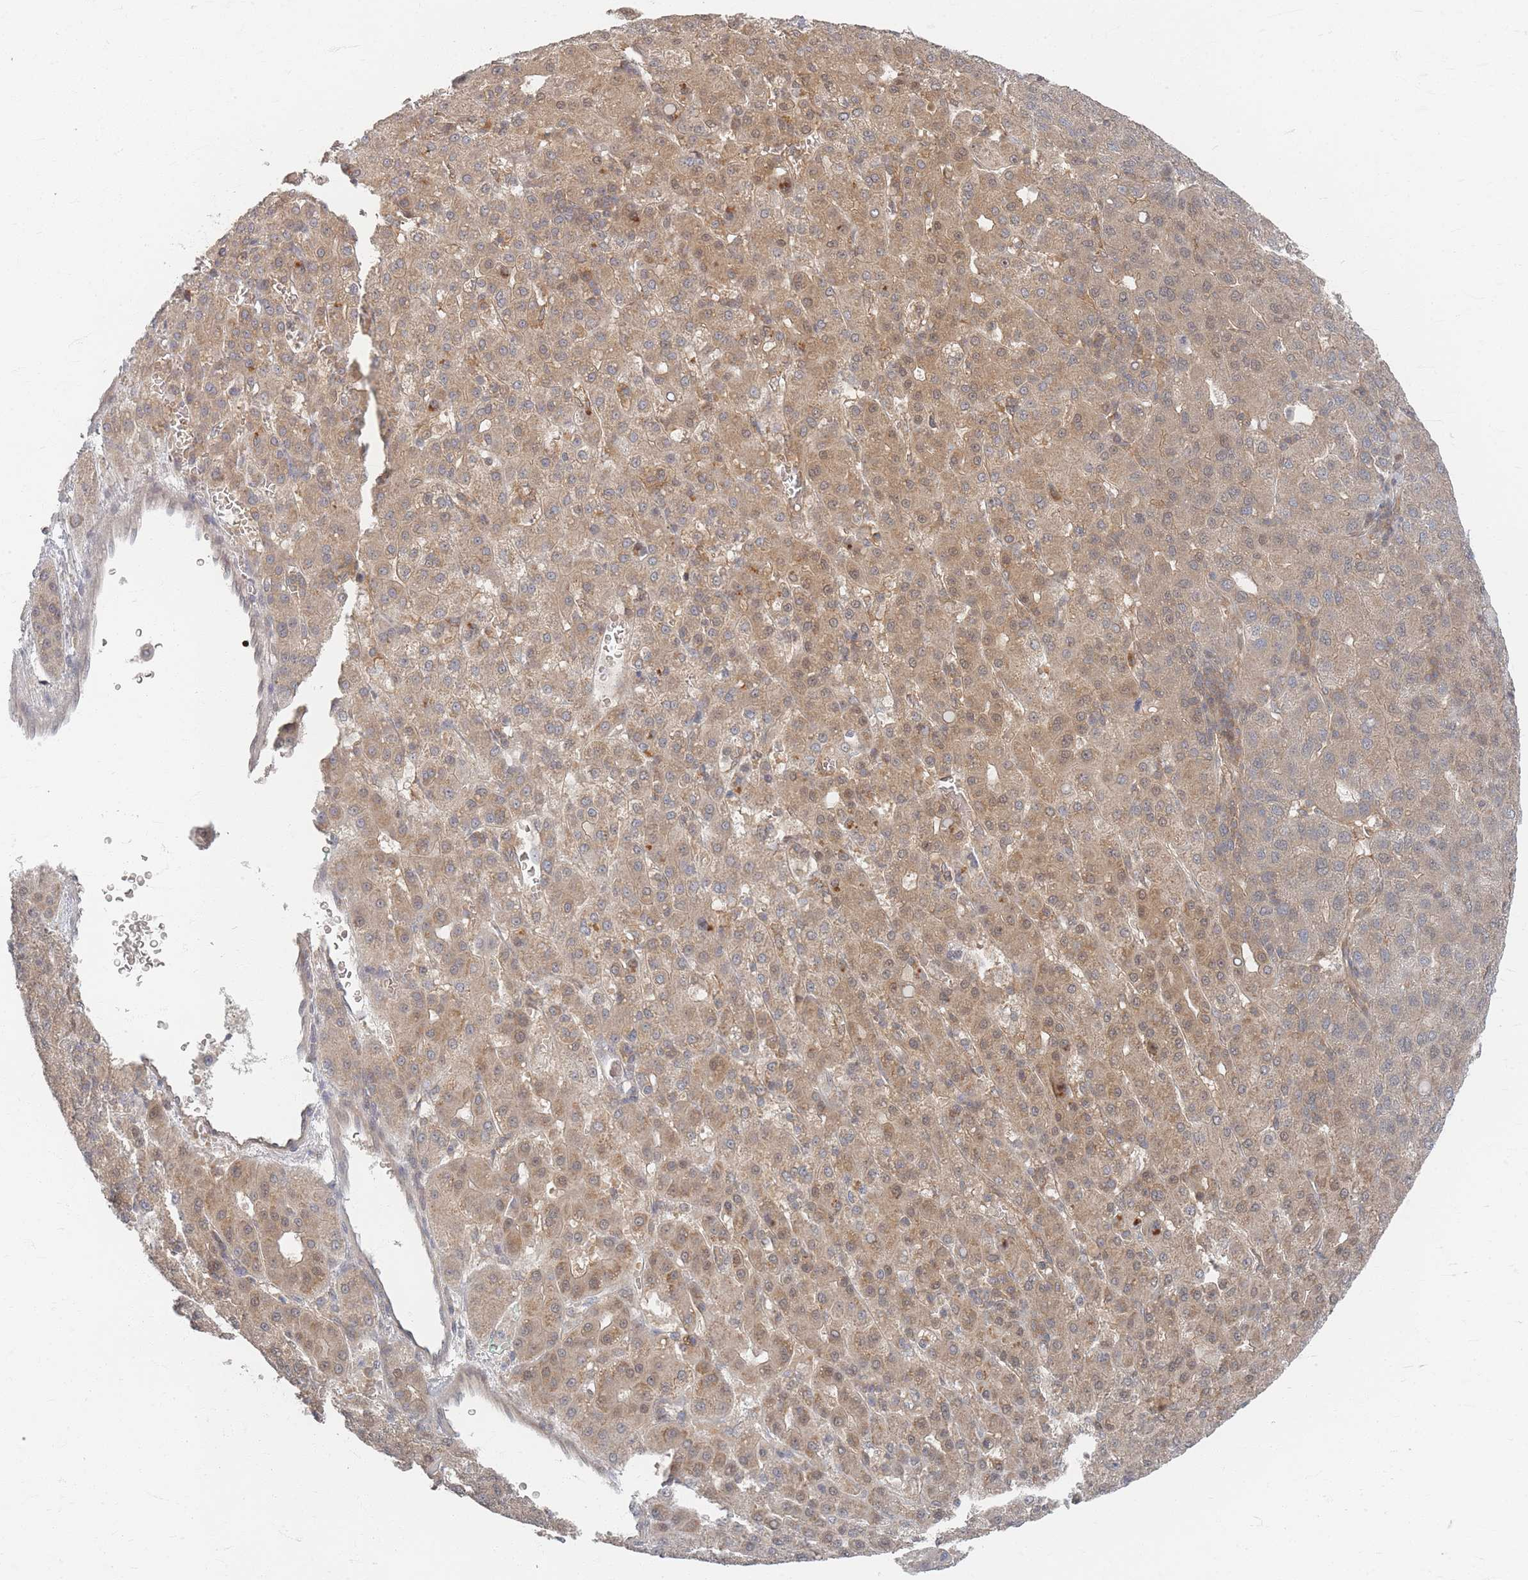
{"staining": {"intensity": "weak", "quantity": ">75%", "location": "cytoplasmic/membranous"}, "tissue": "liver cancer", "cell_type": "Tumor cells", "image_type": "cancer", "snomed": [{"axis": "morphology", "description": "Carcinoma, Hepatocellular, NOS"}, {"axis": "topography", "description": "Liver"}], "caption": "DAB (3,3'-diaminobenzidine) immunohistochemical staining of hepatocellular carcinoma (liver) exhibits weak cytoplasmic/membranous protein staining in about >75% of tumor cells.", "gene": "PSMD9", "patient": {"sex": "male", "age": 65}}